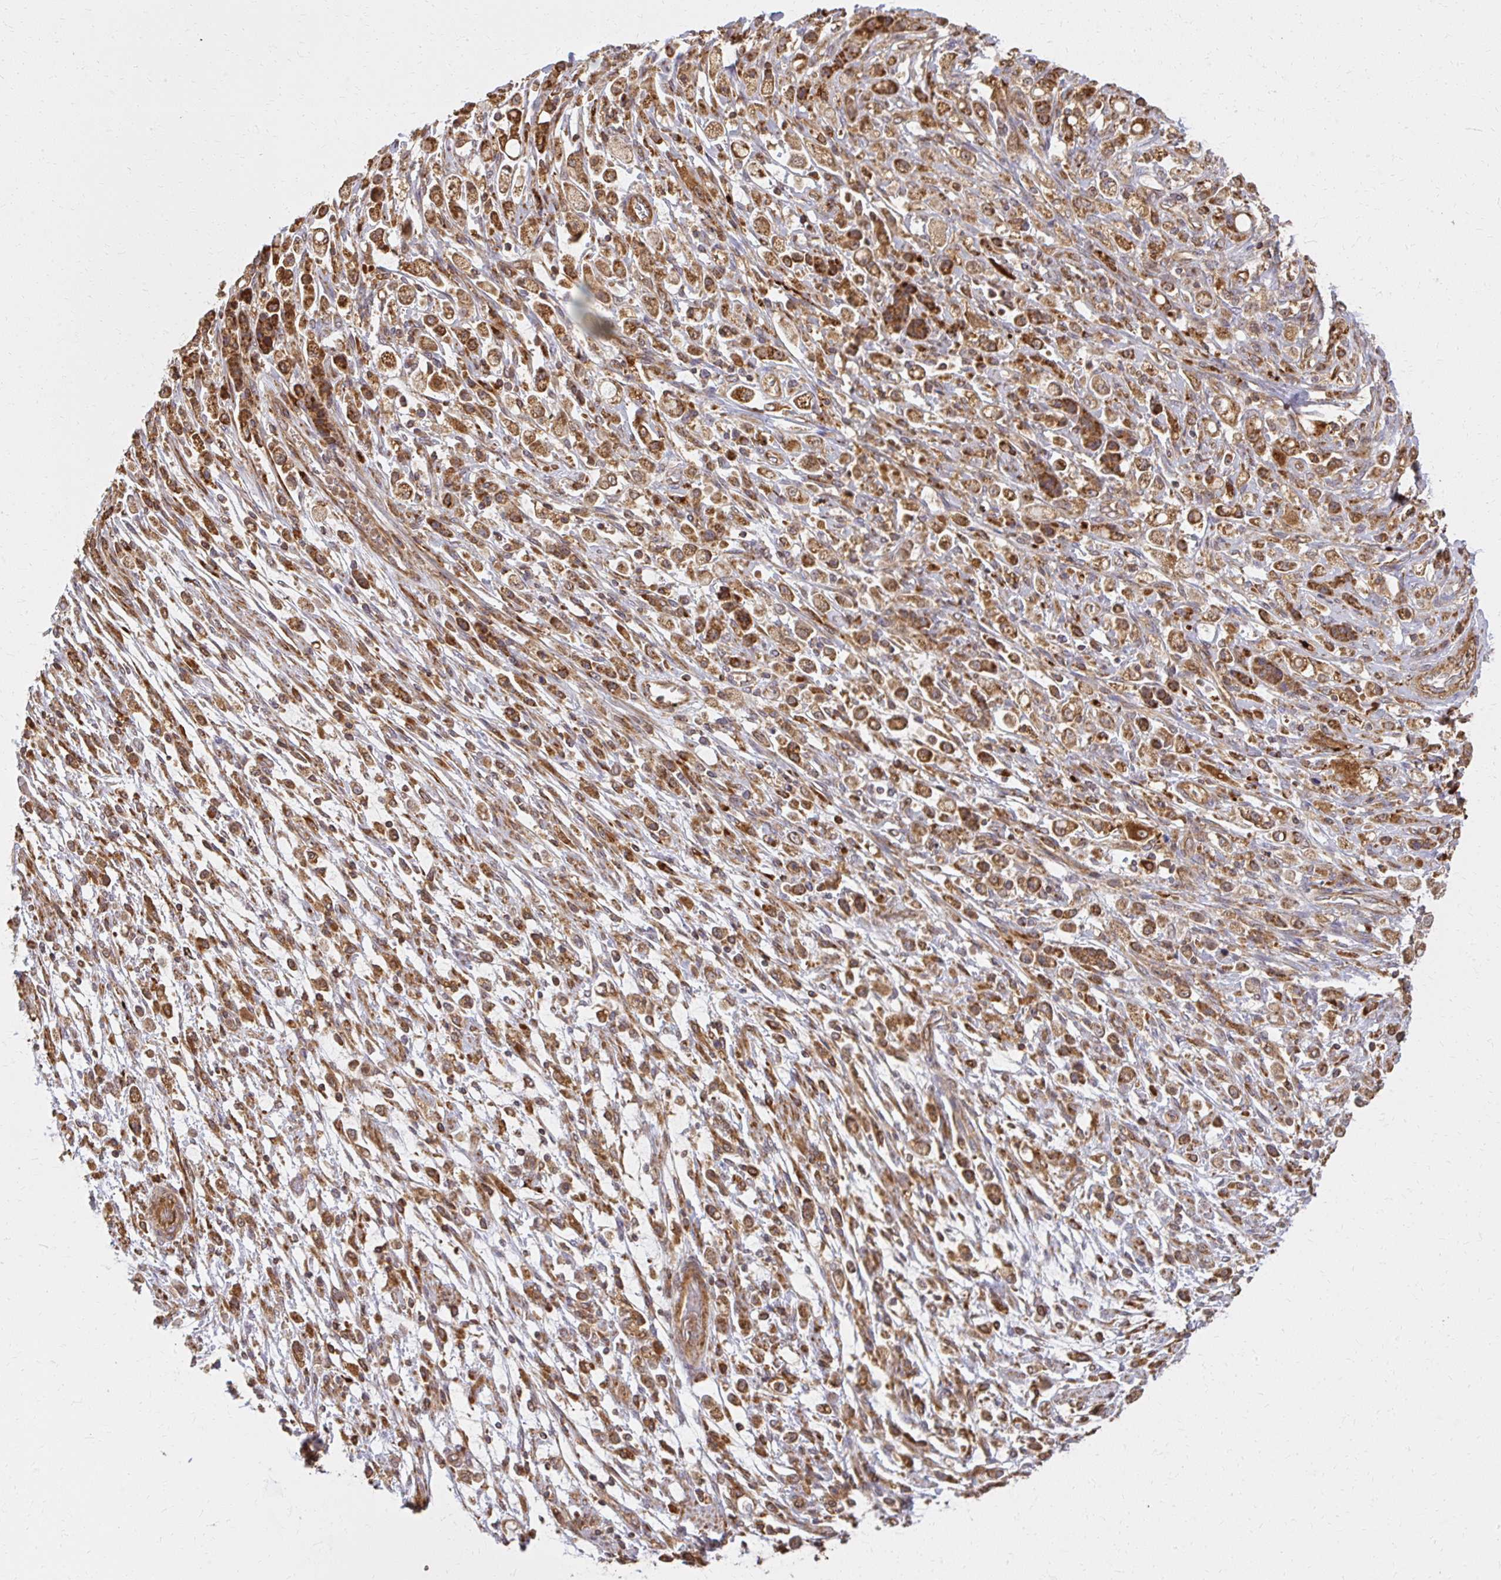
{"staining": {"intensity": "strong", "quantity": ">75%", "location": "cytoplasmic/membranous"}, "tissue": "stomach cancer", "cell_type": "Tumor cells", "image_type": "cancer", "snomed": [{"axis": "morphology", "description": "Adenocarcinoma, NOS"}, {"axis": "topography", "description": "Stomach"}], "caption": "Tumor cells display high levels of strong cytoplasmic/membranous positivity in approximately >75% of cells in human stomach cancer. The staining is performed using DAB brown chromogen to label protein expression. The nuclei are counter-stained blue using hematoxylin.", "gene": "GNS", "patient": {"sex": "female", "age": 60}}